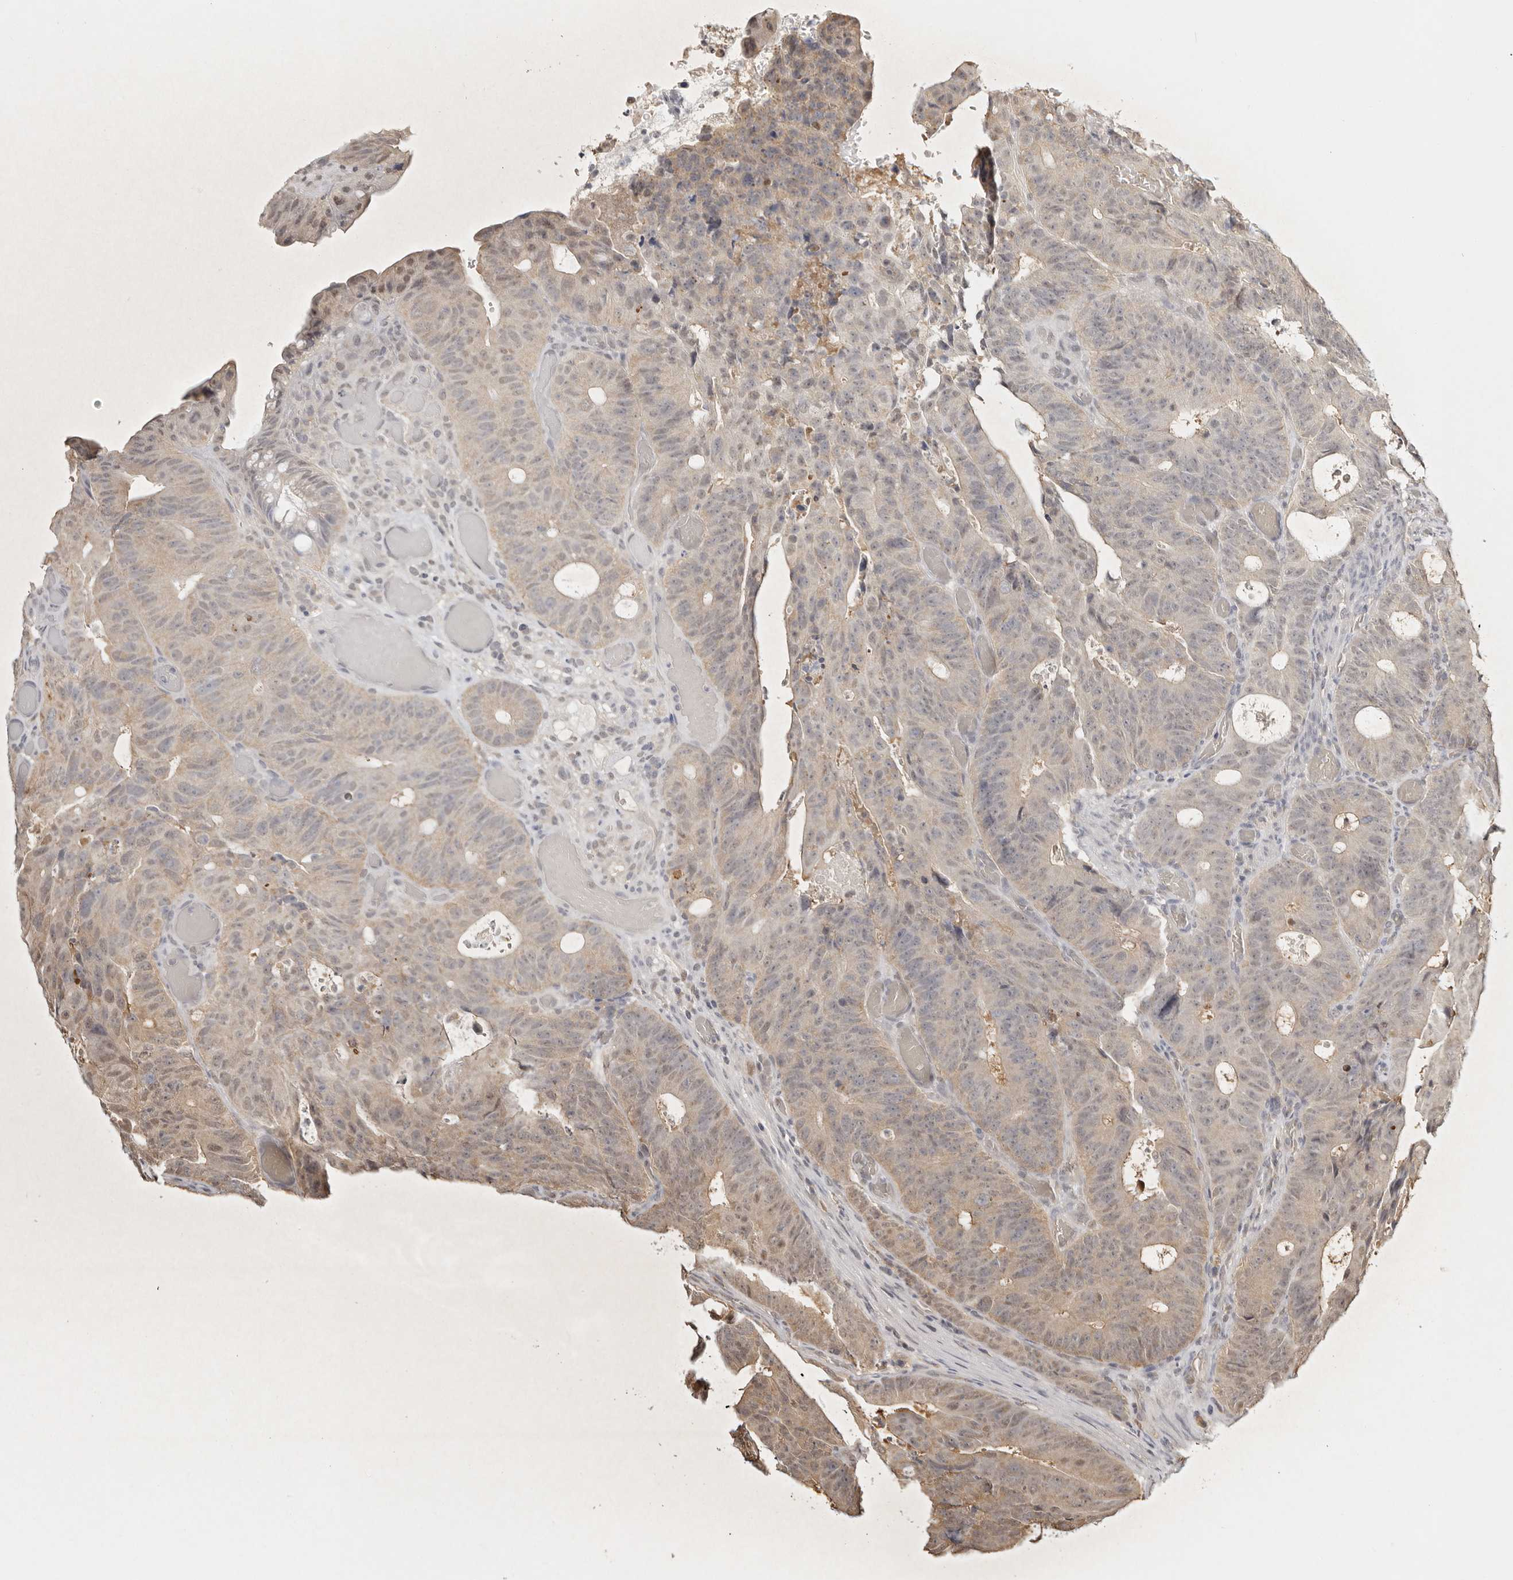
{"staining": {"intensity": "weak", "quantity": "25%-75%", "location": "cytoplasmic/membranous,nuclear"}, "tissue": "colorectal cancer", "cell_type": "Tumor cells", "image_type": "cancer", "snomed": [{"axis": "morphology", "description": "Adenocarcinoma, NOS"}, {"axis": "topography", "description": "Colon"}], "caption": "Tumor cells demonstrate low levels of weak cytoplasmic/membranous and nuclear staining in approximately 25%-75% of cells in human adenocarcinoma (colorectal).", "gene": "PSMA5", "patient": {"sex": "male", "age": 87}}